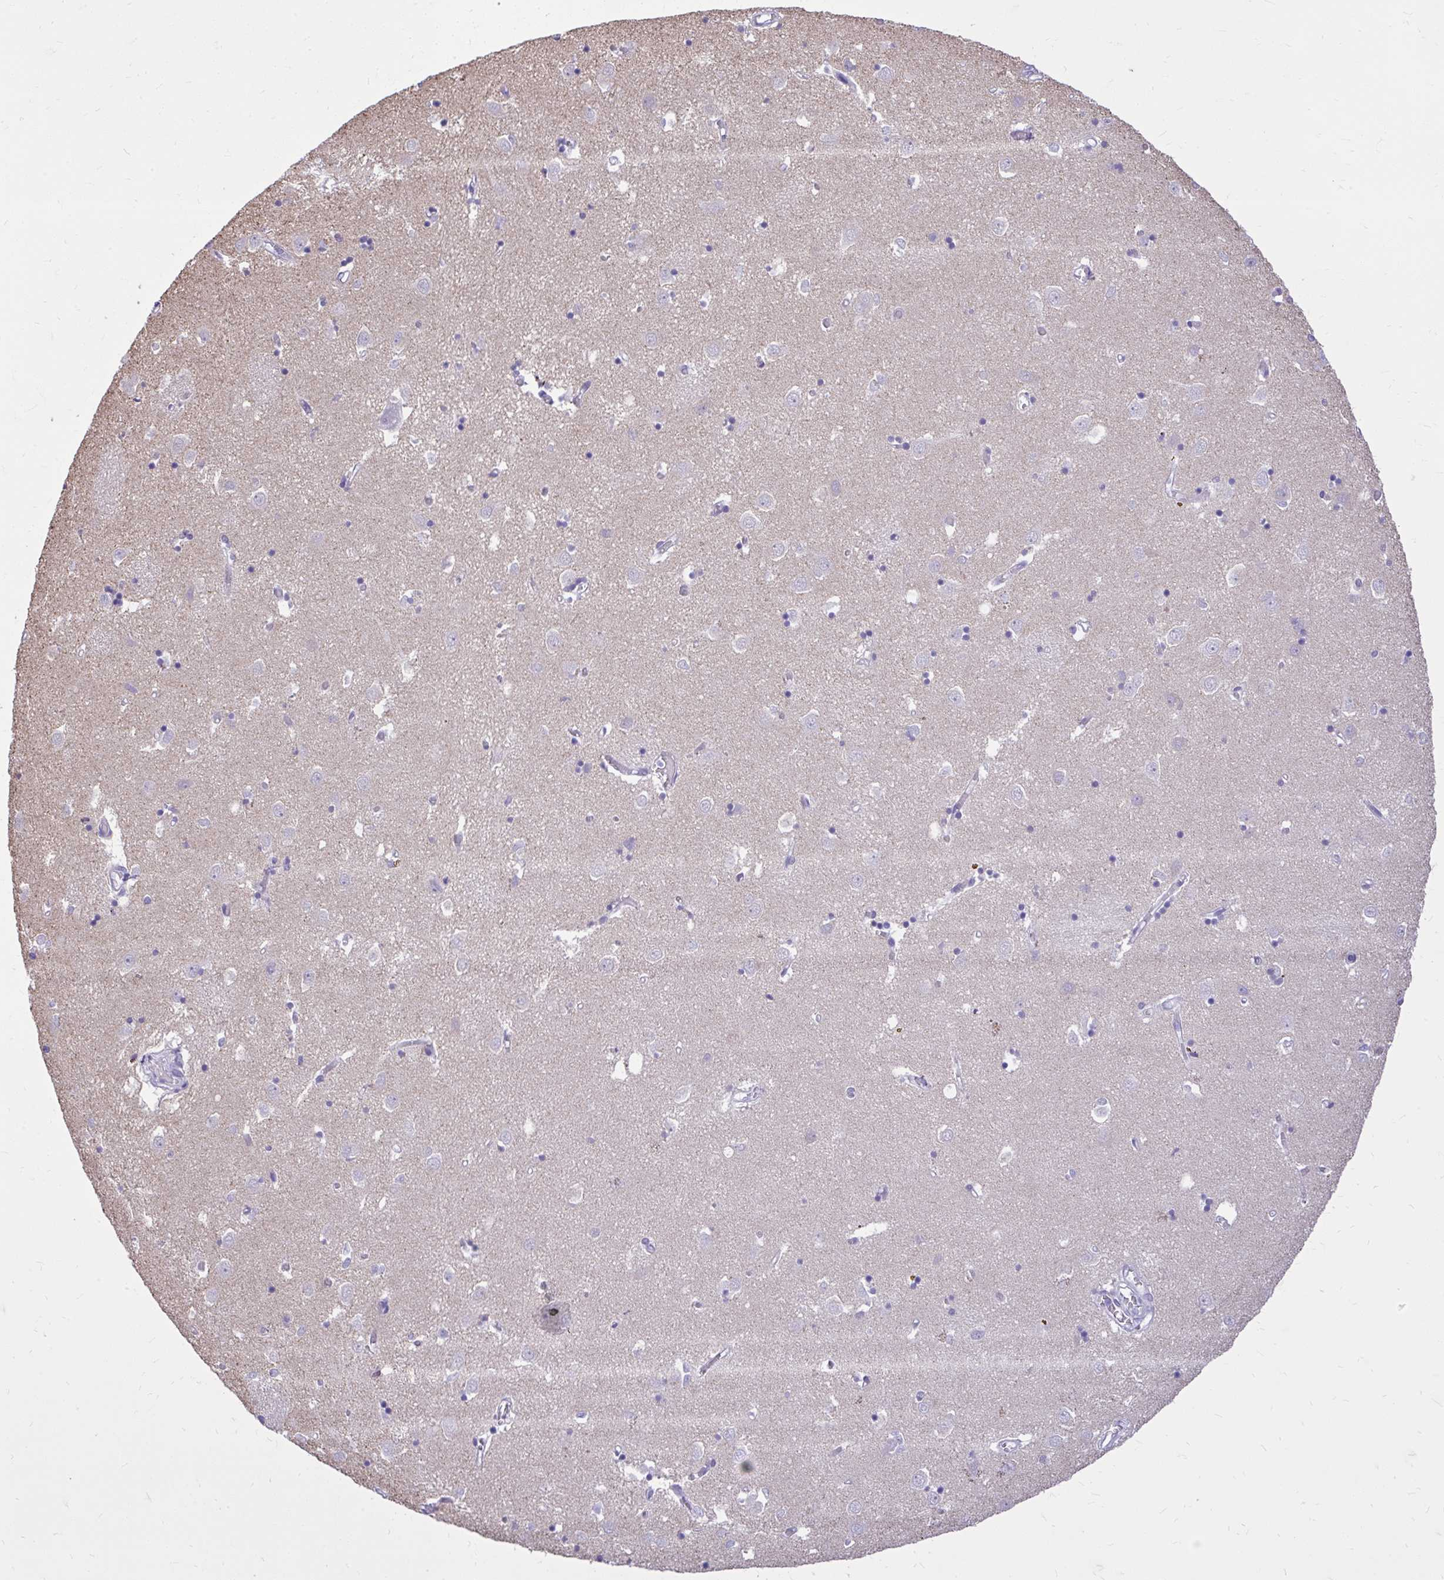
{"staining": {"intensity": "negative", "quantity": "none", "location": "none"}, "tissue": "caudate", "cell_type": "Glial cells", "image_type": "normal", "snomed": [{"axis": "morphology", "description": "Normal tissue, NOS"}, {"axis": "topography", "description": "Lateral ventricle wall"}], "caption": "This is an immunohistochemistry (IHC) image of normal human caudate. There is no staining in glial cells.", "gene": "NNMT", "patient": {"sex": "male", "age": 70}}